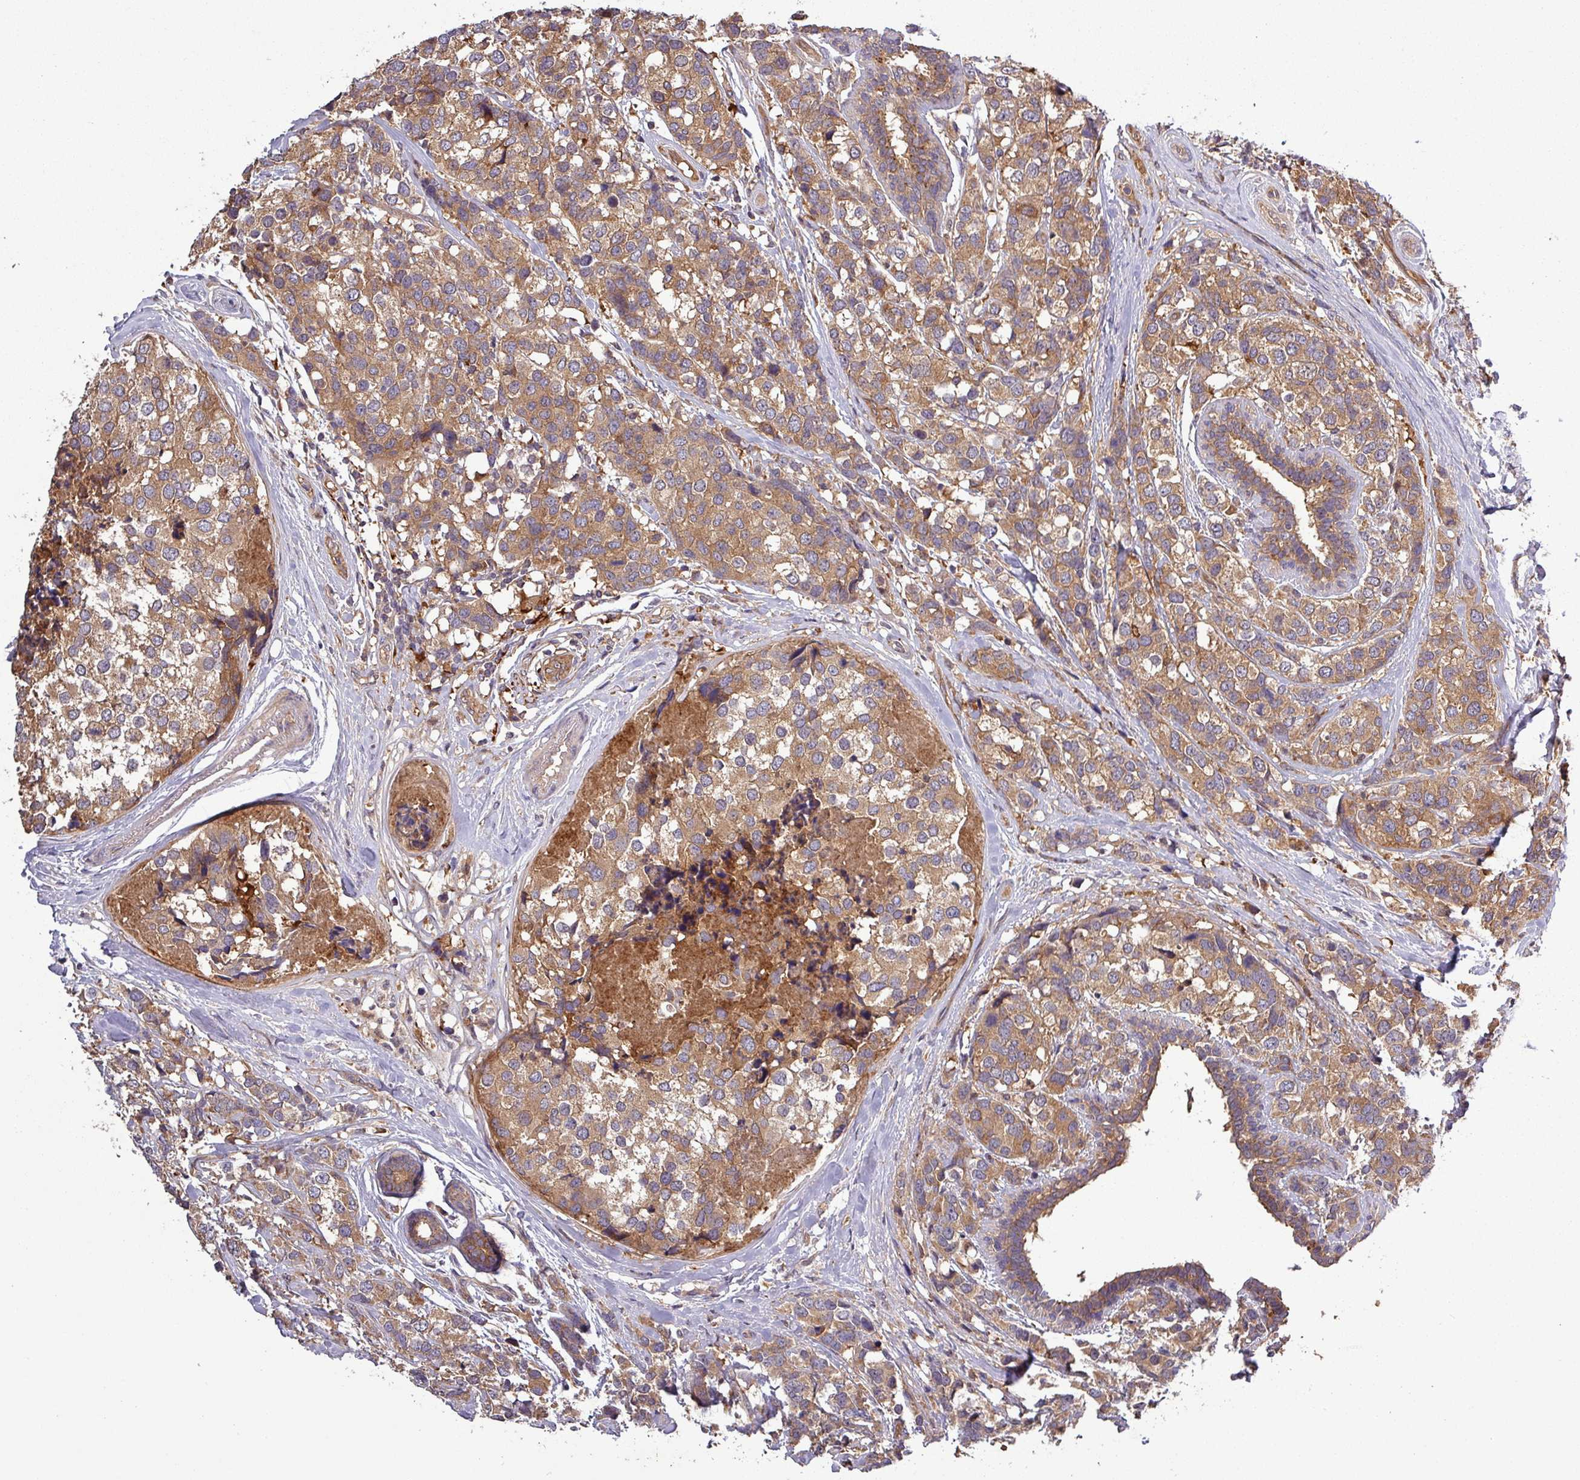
{"staining": {"intensity": "moderate", "quantity": ">75%", "location": "cytoplasmic/membranous"}, "tissue": "breast cancer", "cell_type": "Tumor cells", "image_type": "cancer", "snomed": [{"axis": "morphology", "description": "Lobular carcinoma"}, {"axis": "topography", "description": "Breast"}], "caption": "Protein expression analysis of lobular carcinoma (breast) demonstrates moderate cytoplasmic/membranous staining in approximately >75% of tumor cells.", "gene": "SIRPB2", "patient": {"sex": "female", "age": 59}}